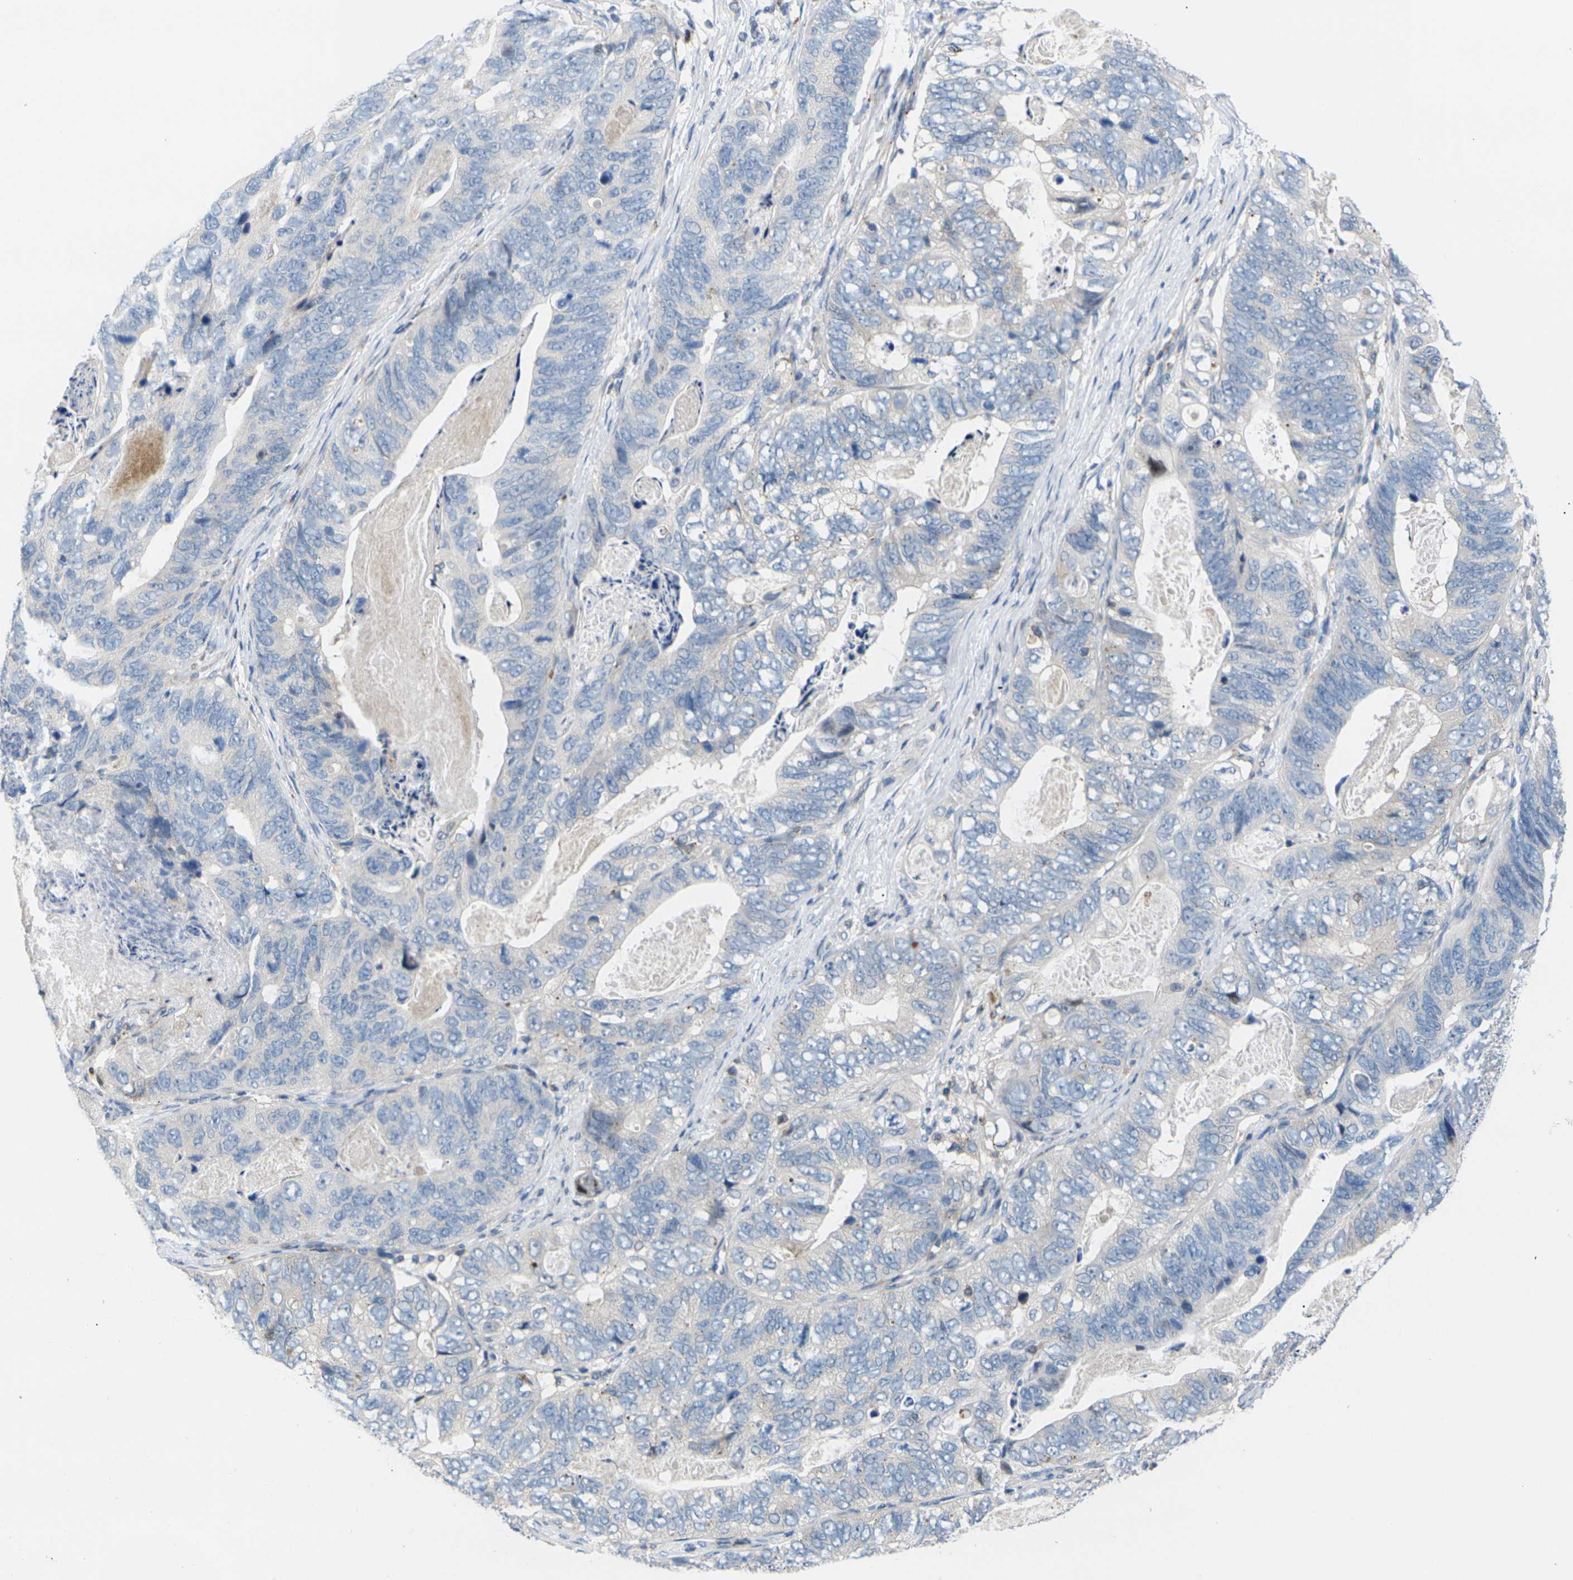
{"staining": {"intensity": "weak", "quantity": "<25%", "location": "cytoplasmic/membranous"}, "tissue": "stomach cancer", "cell_type": "Tumor cells", "image_type": "cancer", "snomed": [{"axis": "morphology", "description": "Adenocarcinoma, NOS"}, {"axis": "topography", "description": "Stomach"}], "caption": "A histopathology image of human stomach cancer is negative for staining in tumor cells. (Immunohistochemistry, brightfield microscopy, high magnification).", "gene": "RPS6KA3", "patient": {"sex": "female", "age": 89}}